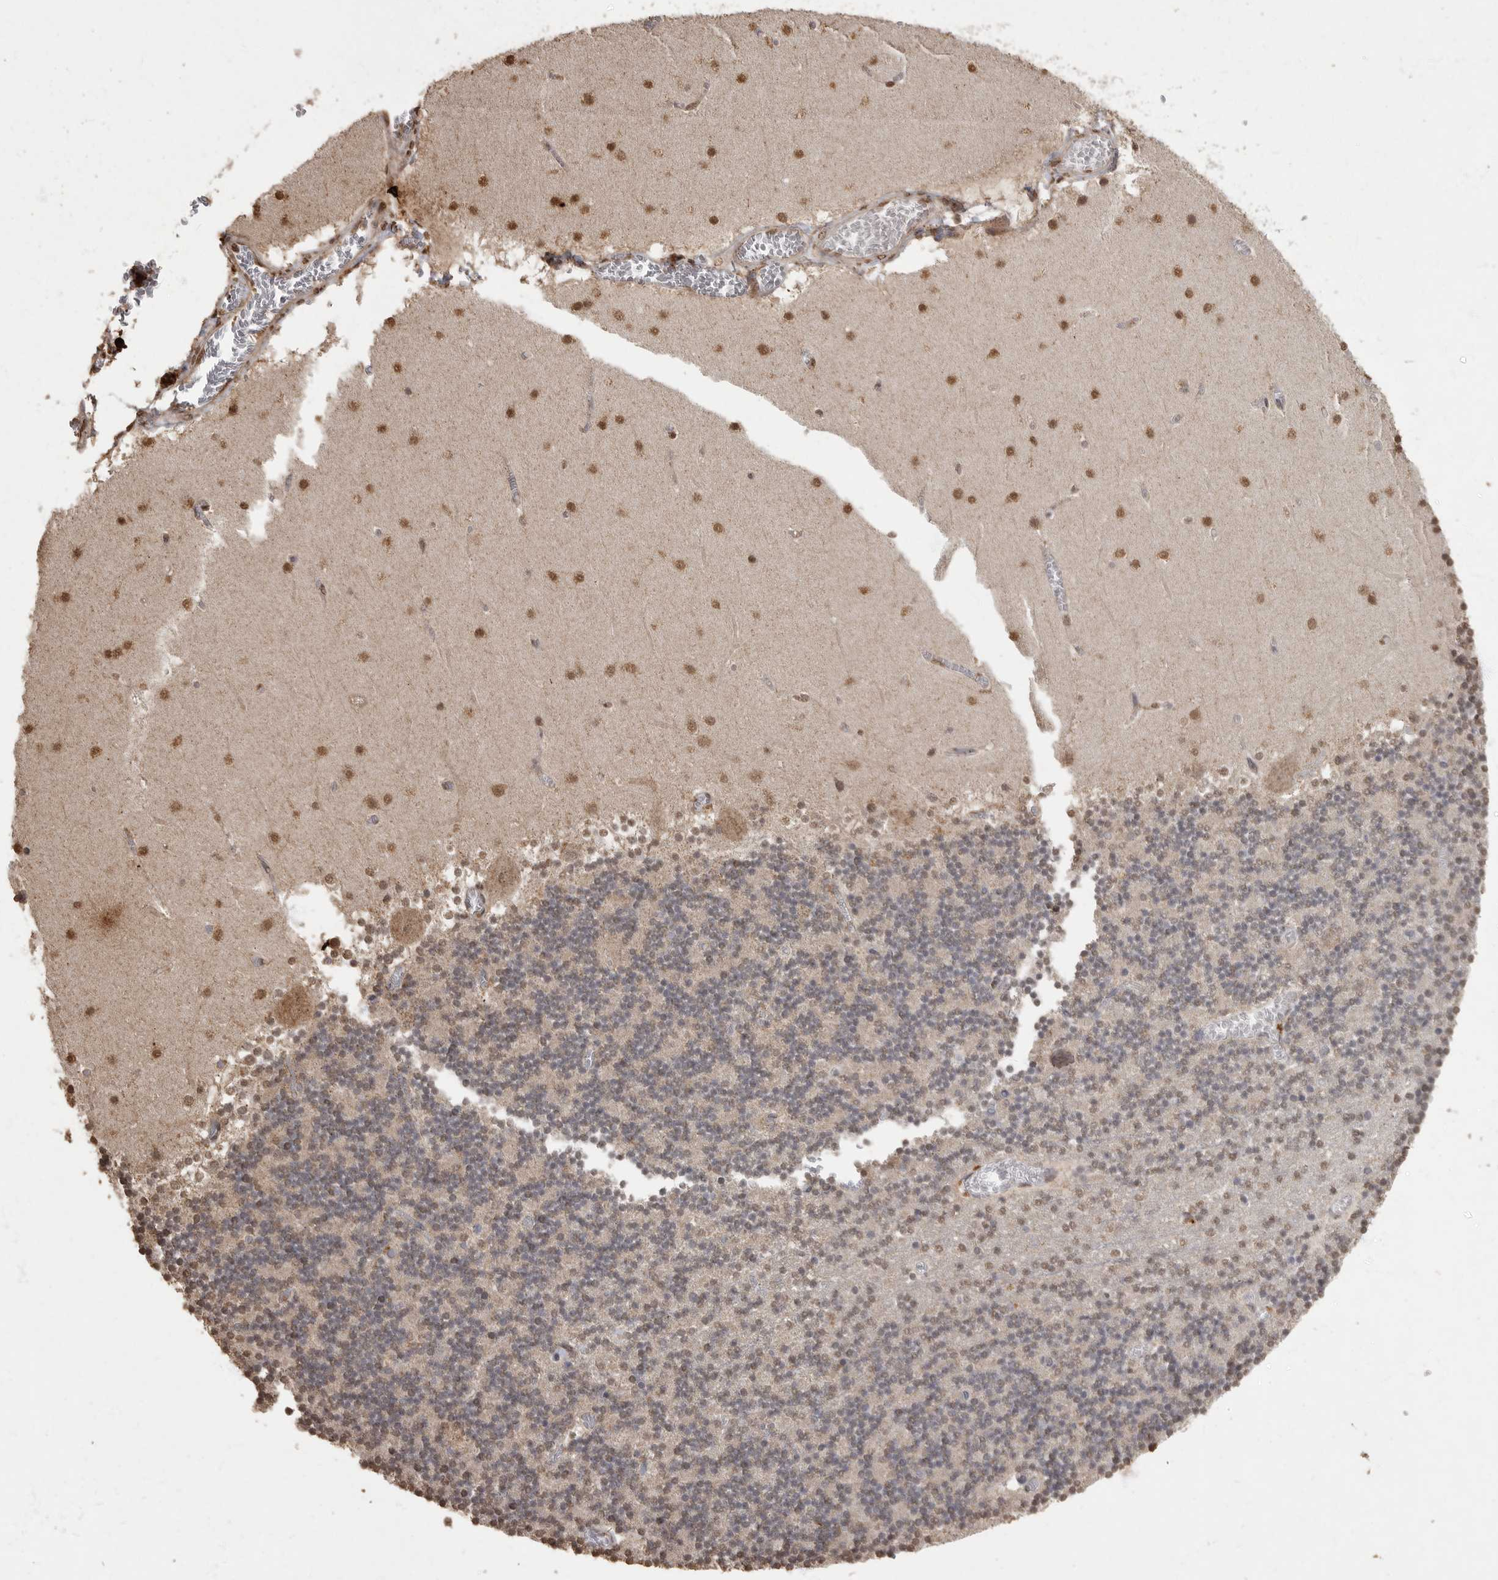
{"staining": {"intensity": "weak", "quantity": "25%-75%", "location": "nuclear"}, "tissue": "cerebellum", "cell_type": "Cells in granular layer", "image_type": "normal", "snomed": [{"axis": "morphology", "description": "Normal tissue, NOS"}, {"axis": "topography", "description": "Cerebellum"}], "caption": "Immunohistochemistry (IHC) micrograph of benign cerebellum stained for a protein (brown), which reveals low levels of weak nuclear expression in approximately 25%-75% of cells in granular layer.", "gene": "MAFG", "patient": {"sex": "female", "age": 28}}